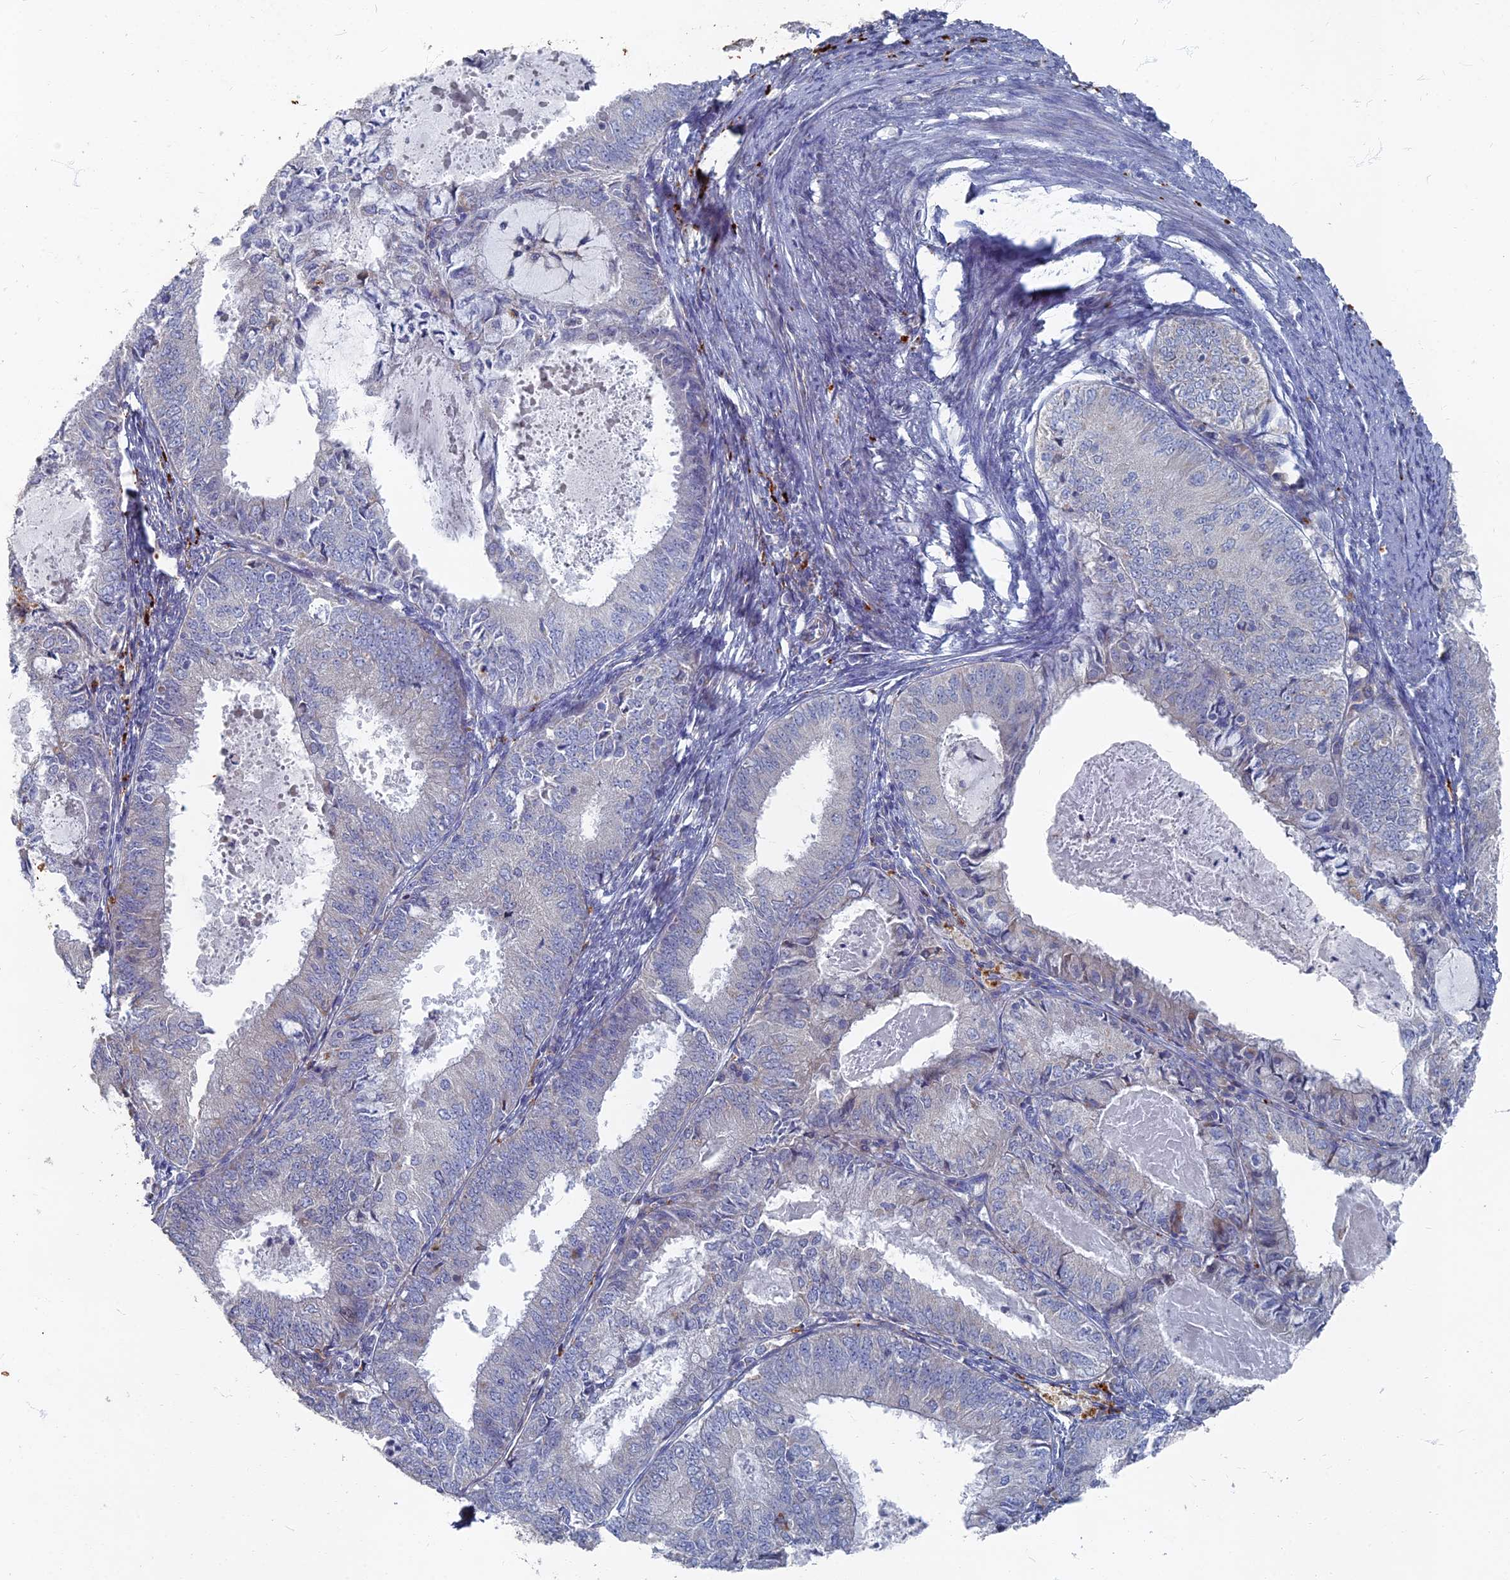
{"staining": {"intensity": "negative", "quantity": "none", "location": "none"}, "tissue": "endometrial cancer", "cell_type": "Tumor cells", "image_type": "cancer", "snomed": [{"axis": "morphology", "description": "Adenocarcinoma, NOS"}, {"axis": "topography", "description": "Endometrium"}], "caption": "Micrograph shows no significant protein positivity in tumor cells of endometrial cancer. (Immunohistochemistry, brightfield microscopy, high magnification).", "gene": "TMEM128", "patient": {"sex": "female", "age": 57}}